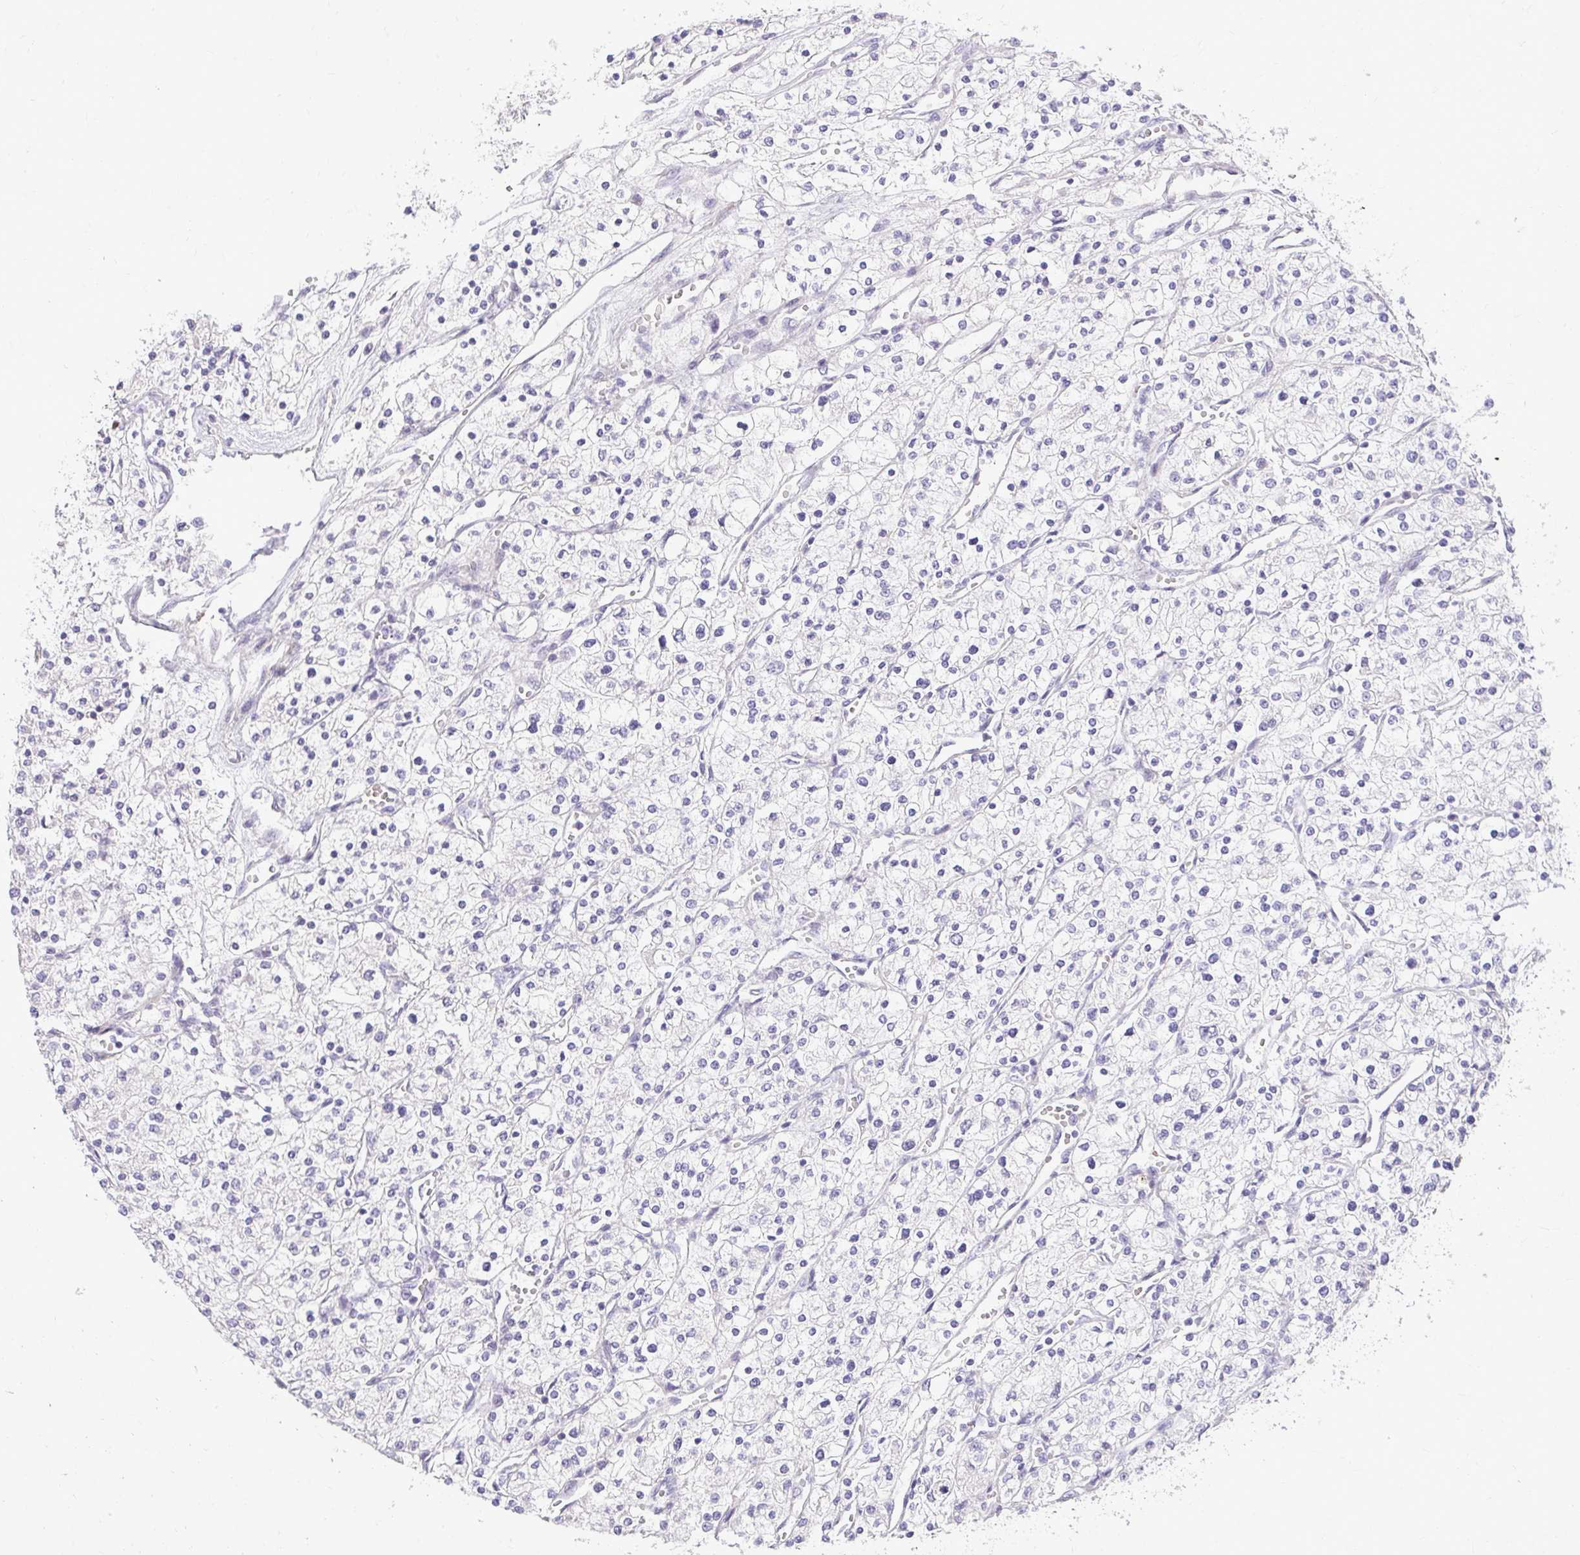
{"staining": {"intensity": "negative", "quantity": "none", "location": "none"}, "tissue": "renal cancer", "cell_type": "Tumor cells", "image_type": "cancer", "snomed": [{"axis": "morphology", "description": "Adenocarcinoma, NOS"}, {"axis": "topography", "description": "Kidney"}], "caption": "An IHC photomicrograph of renal cancer (adenocarcinoma) is shown. There is no staining in tumor cells of renal cancer (adenocarcinoma).", "gene": "DLX4", "patient": {"sex": "male", "age": 80}}